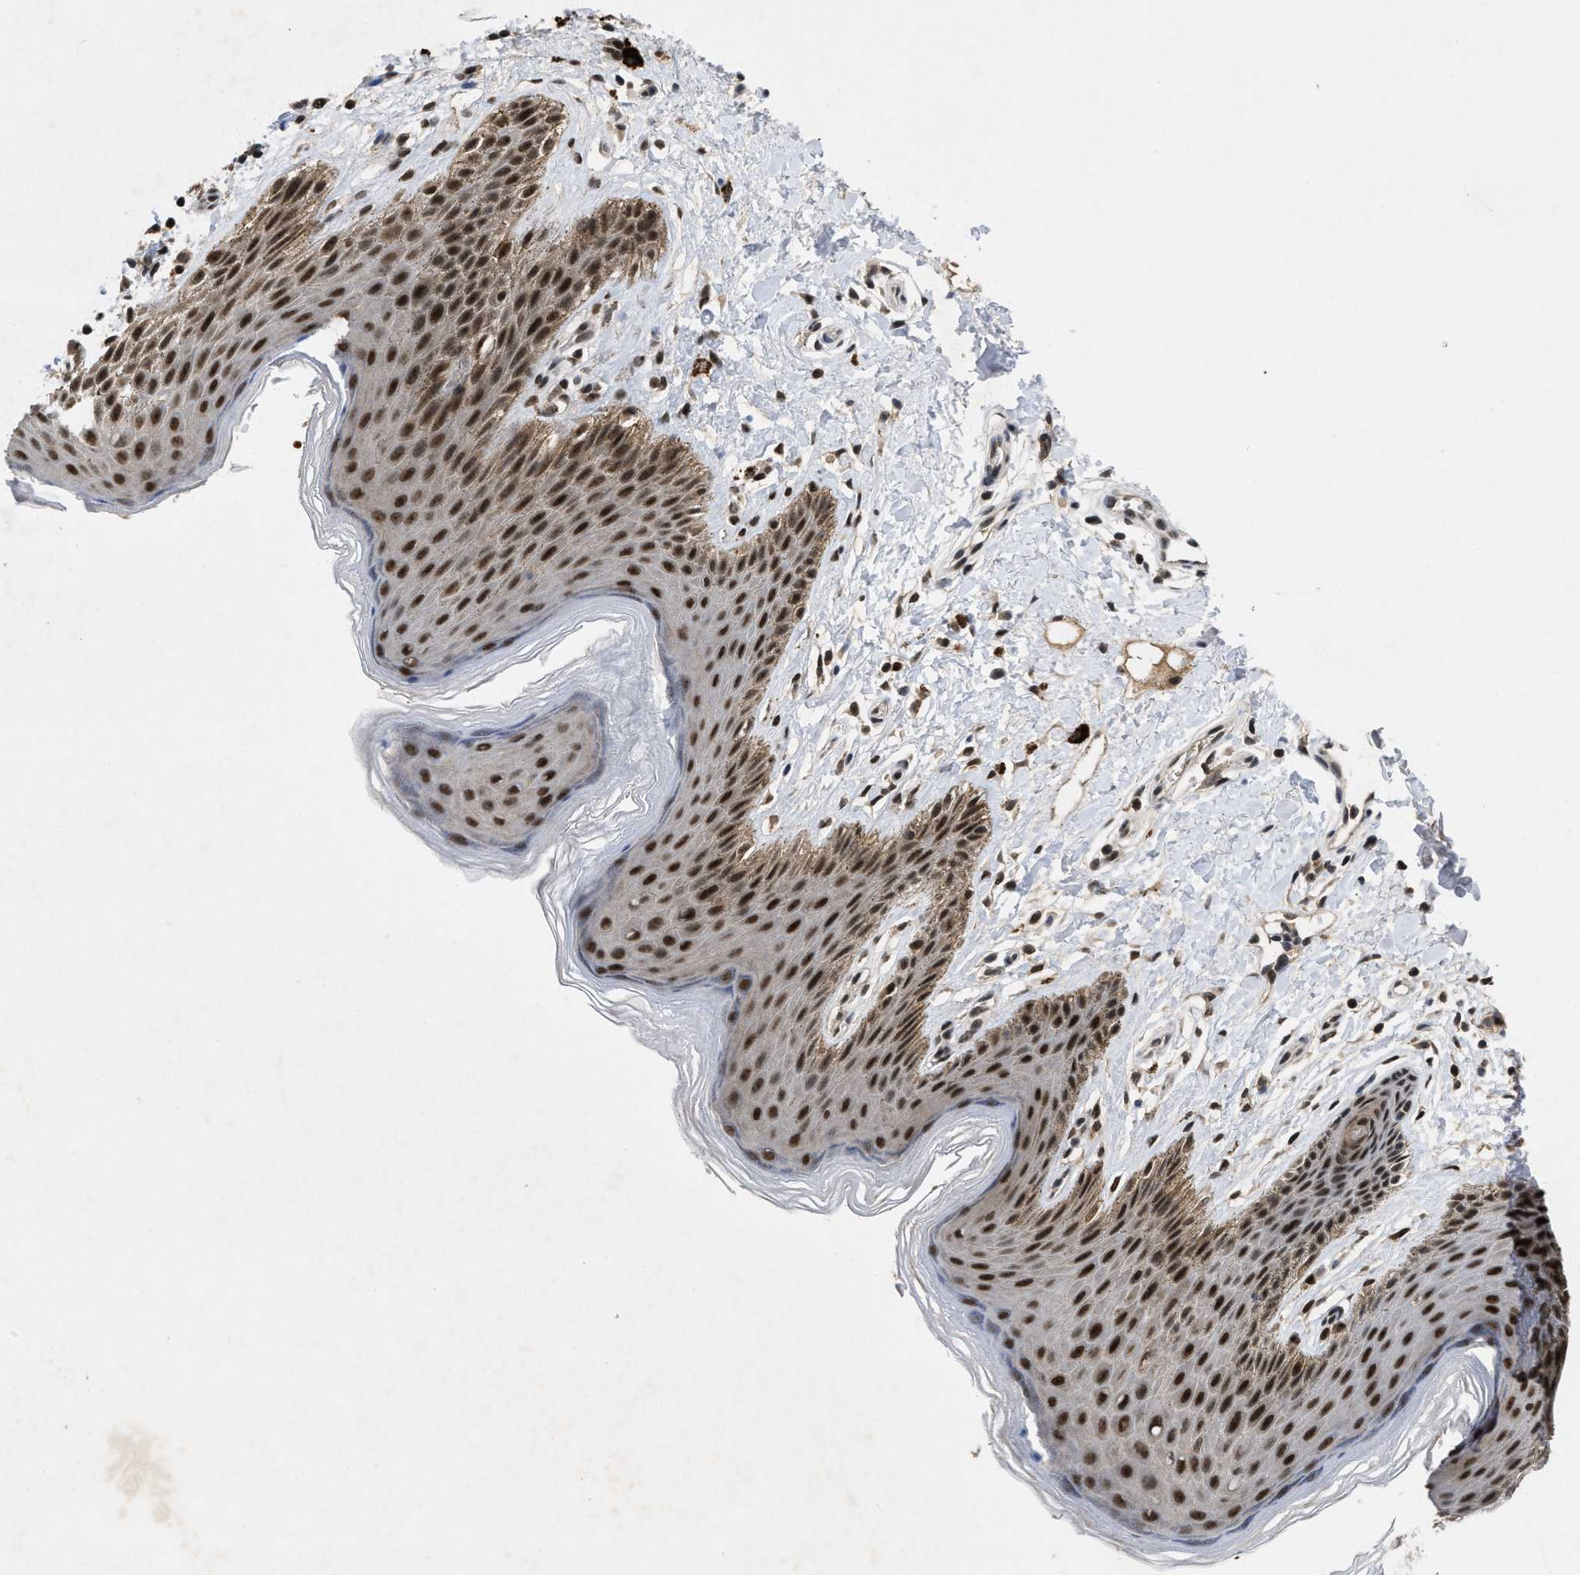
{"staining": {"intensity": "moderate", "quantity": ">75%", "location": "nuclear"}, "tissue": "skin", "cell_type": "Epidermal cells", "image_type": "normal", "snomed": [{"axis": "morphology", "description": "Normal tissue, NOS"}, {"axis": "topography", "description": "Anal"}], "caption": "Immunohistochemical staining of unremarkable skin demonstrates medium levels of moderate nuclear staining in approximately >75% of epidermal cells. Using DAB (3,3'-diaminobenzidine) (brown) and hematoxylin (blue) stains, captured at high magnification using brightfield microscopy.", "gene": "ZNF346", "patient": {"sex": "male", "age": 44}}